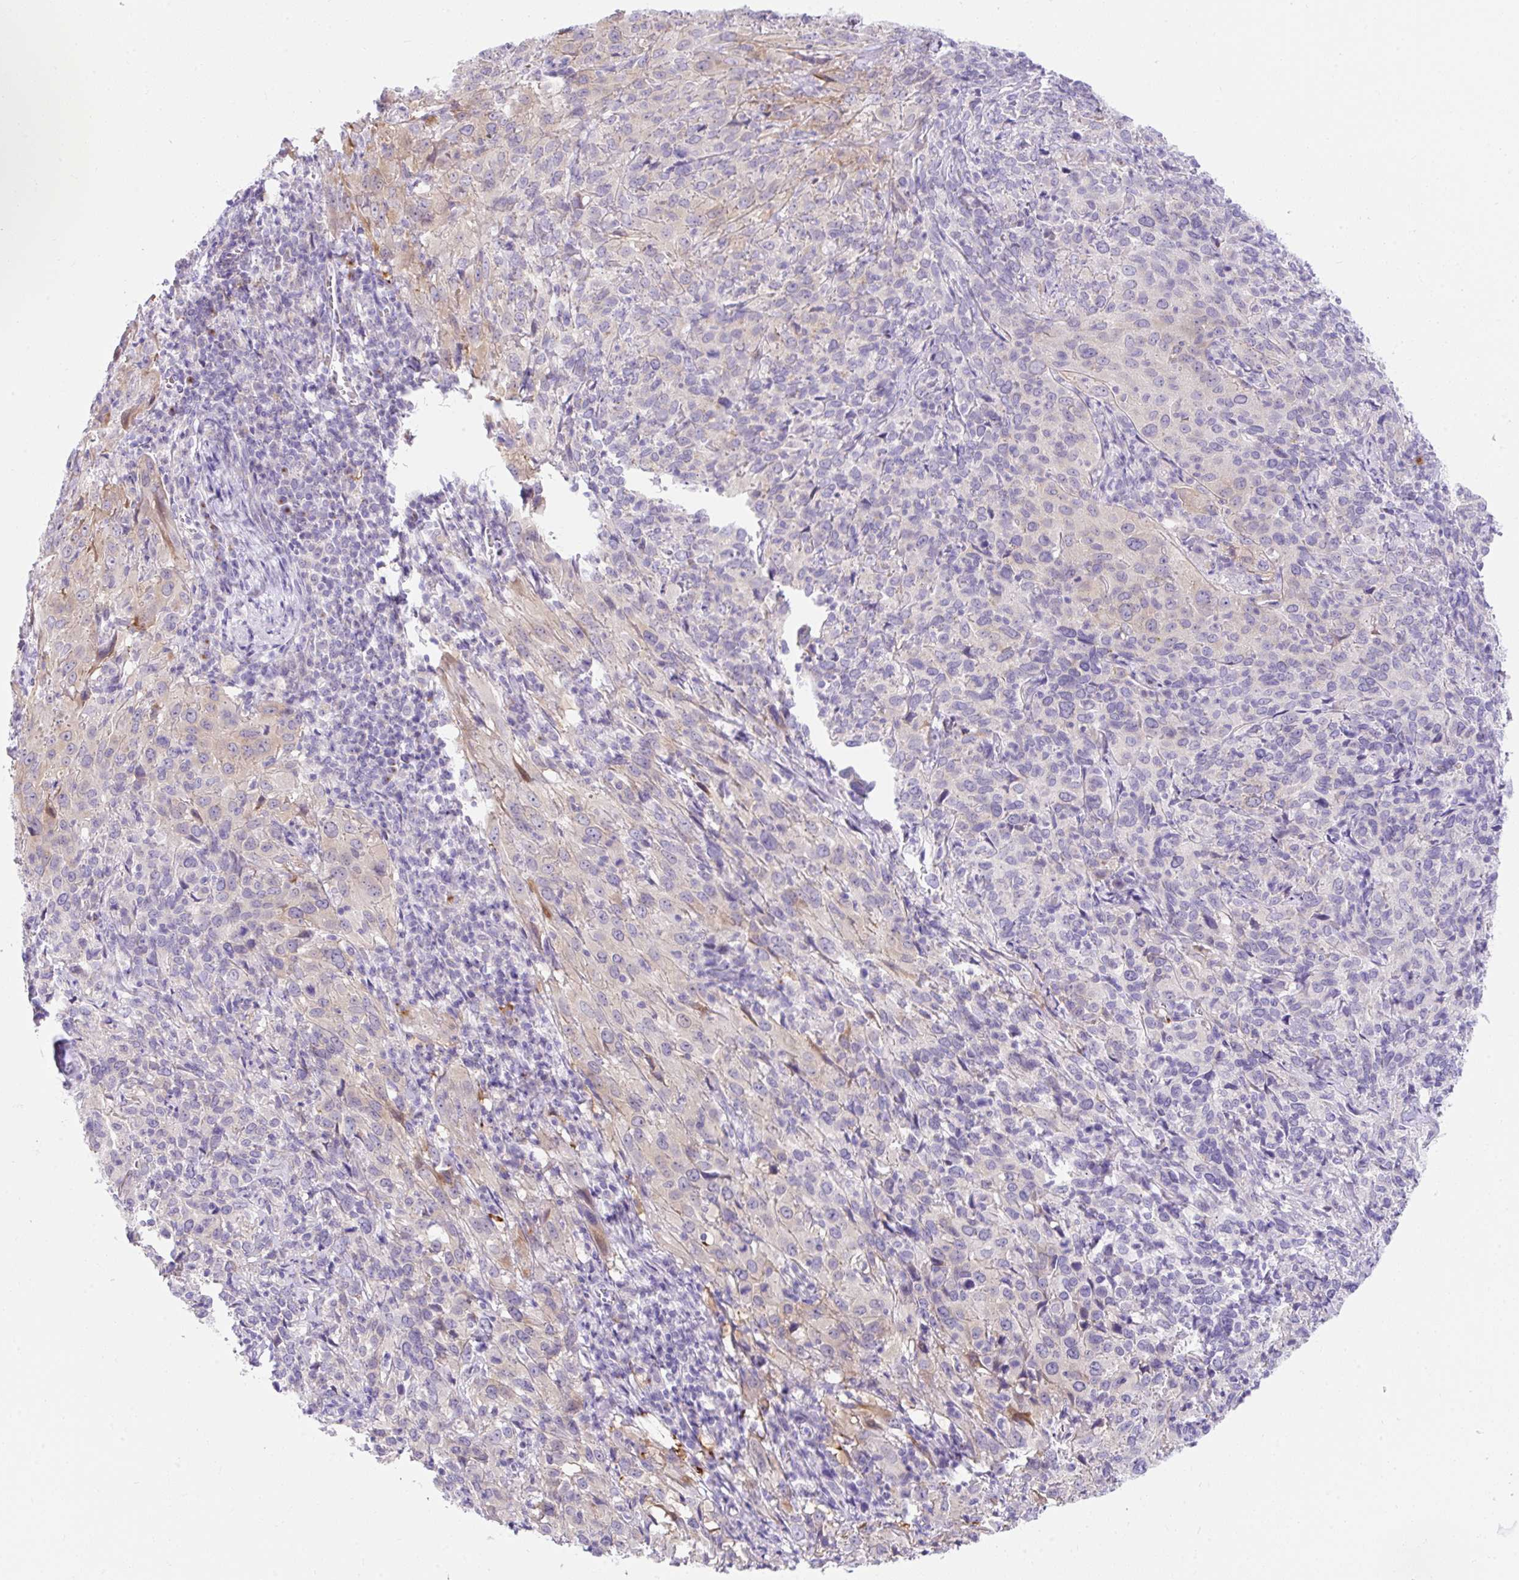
{"staining": {"intensity": "weak", "quantity": "25%-75%", "location": "cytoplasmic/membranous"}, "tissue": "cervical cancer", "cell_type": "Tumor cells", "image_type": "cancer", "snomed": [{"axis": "morphology", "description": "Squamous cell carcinoma, NOS"}, {"axis": "topography", "description": "Cervix"}], "caption": "Cervical cancer (squamous cell carcinoma) tissue displays weak cytoplasmic/membranous staining in about 25%-75% of tumor cells", "gene": "GOLGA8A", "patient": {"sex": "female", "age": 51}}